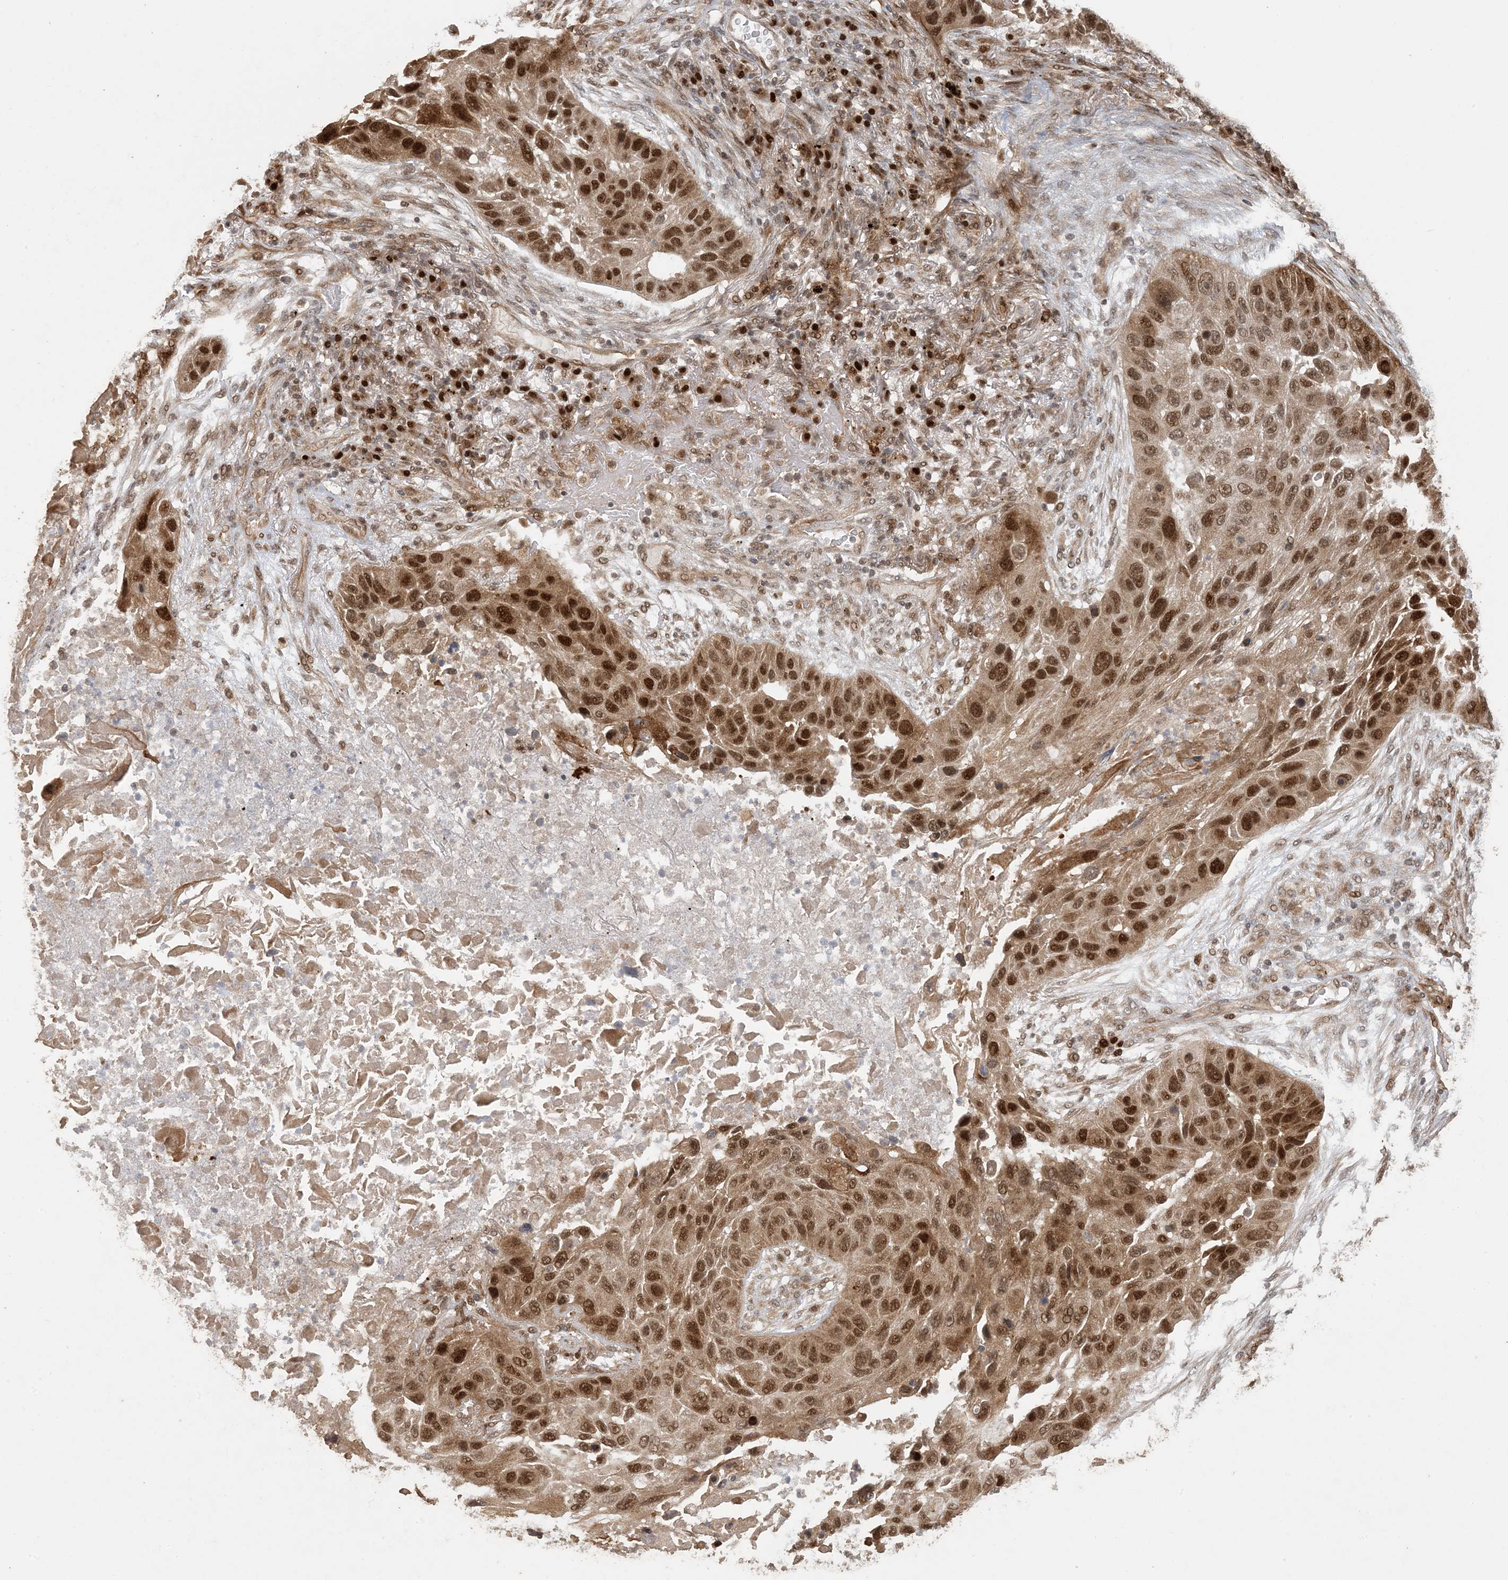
{"staining": {"intensity": "strong", "quantity": ">75%", "location": "cytoplasmic/membranous,nuclear"}, "tissue": "lung cancer", "cell_type": "Tumor cells", "image_type": "cancer", "snomed": [{"axis": "morphology", "description": "Squamous cell carcinoma, NOS"}, {"axis": "topography", "description": "Lung"}], "caption": "This is an image of IHC staining of lung cancer, which shows strong expression in the cytoplasmic/membranous and nuclear of tumor cells.", "gene": "ATP13A2", "patient": {"sex": "male", "age": 57}}